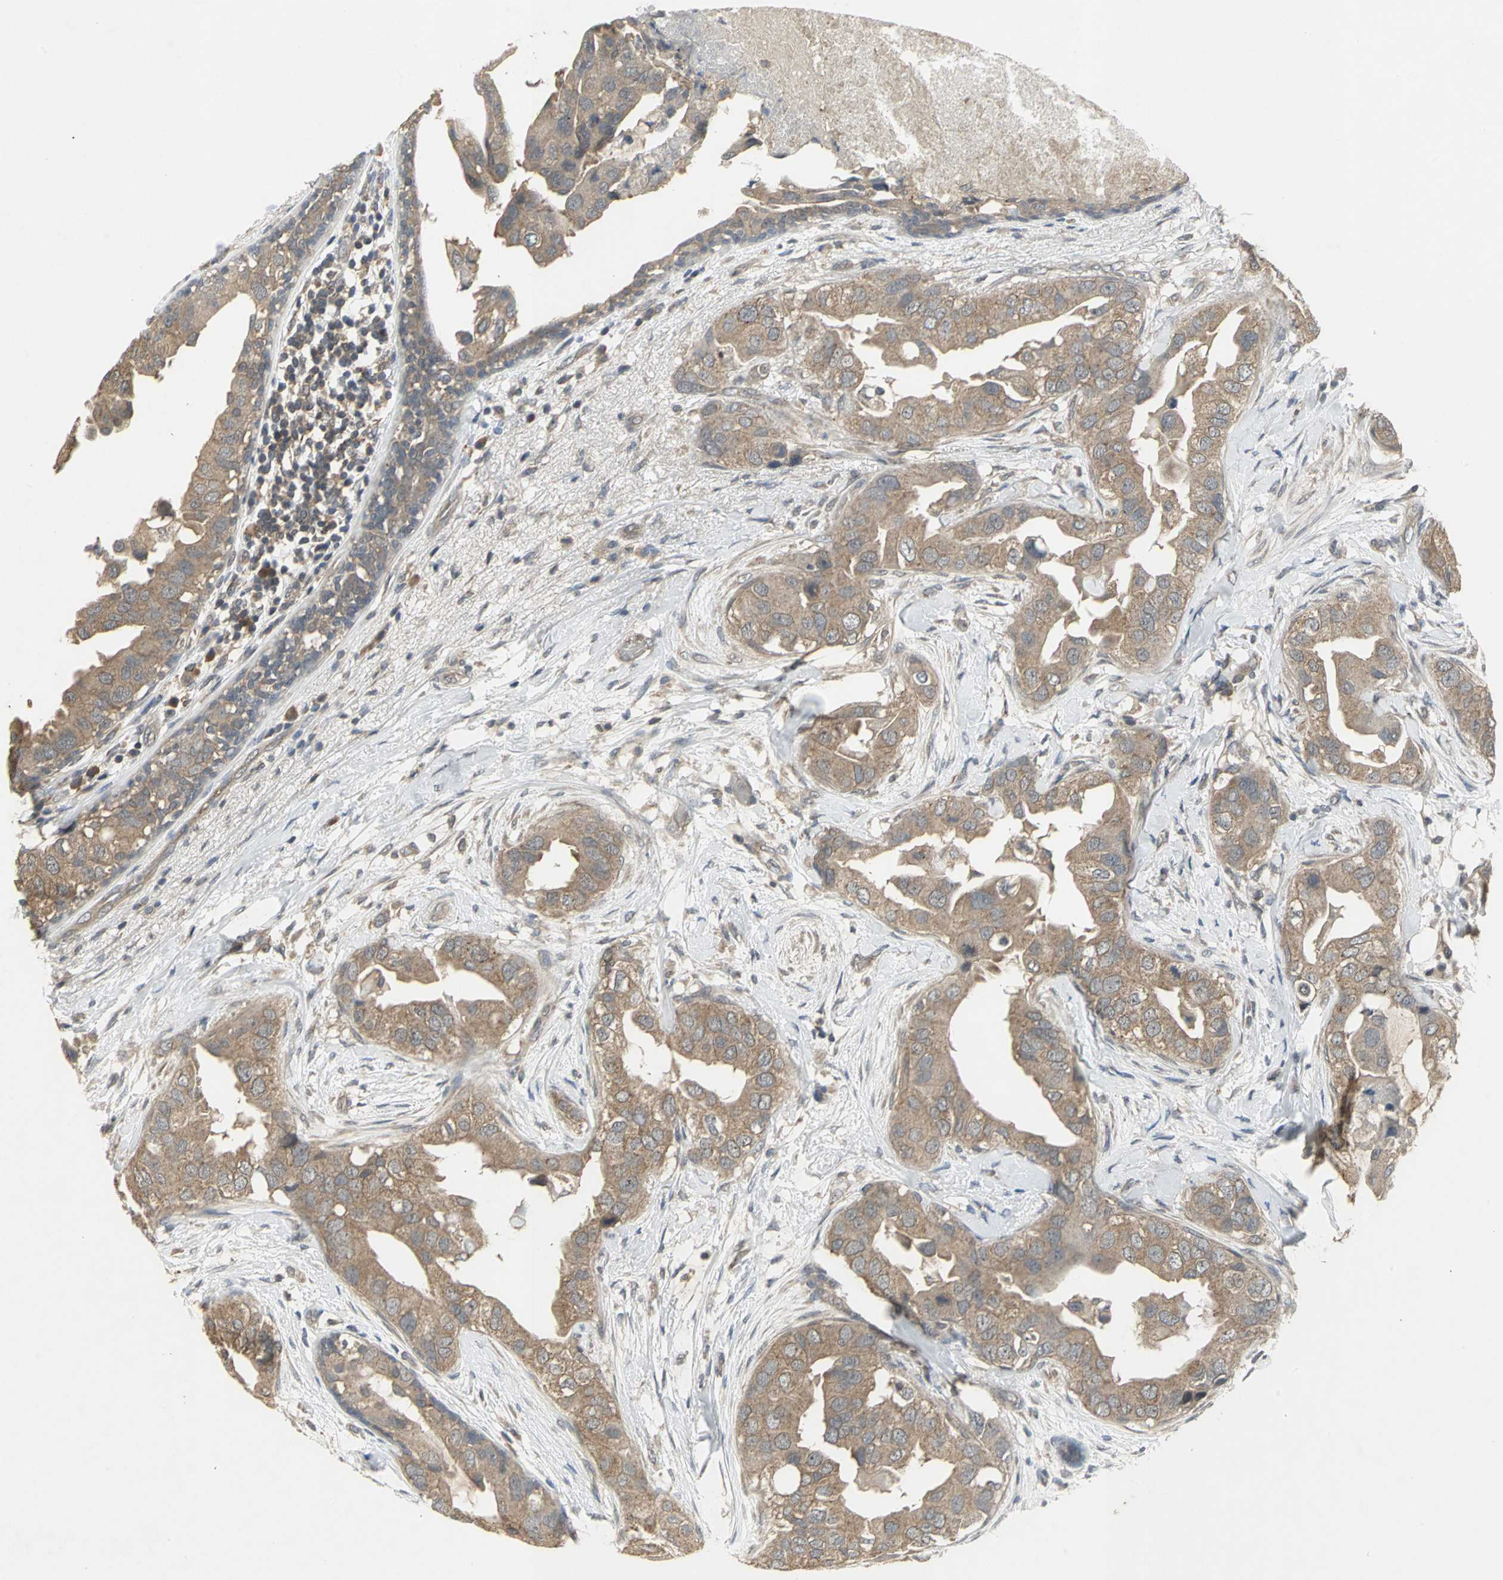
{"staining": {"intensity": "moderate", "quantity": ">75%", "location": "cytoplasmic/membranous"}, "tissue": "breast cancer", "cell_type": "Tumor cells", "image_type": "cancer", "snomed": [{"axis": "morphology", "description": "Duct carcinoma"}, {"axis": "topography", "description": "Breast"}], "caption": "Immunohistochemistry photomicrograph of human breast cancer stained for a protein (brown), which shows medium levels of moderate cytoplasmic/membranous expression in approximately >75% of tumor cells.", "gene": "KEAP1", "patient": {"sex": "female", "age": 40}}